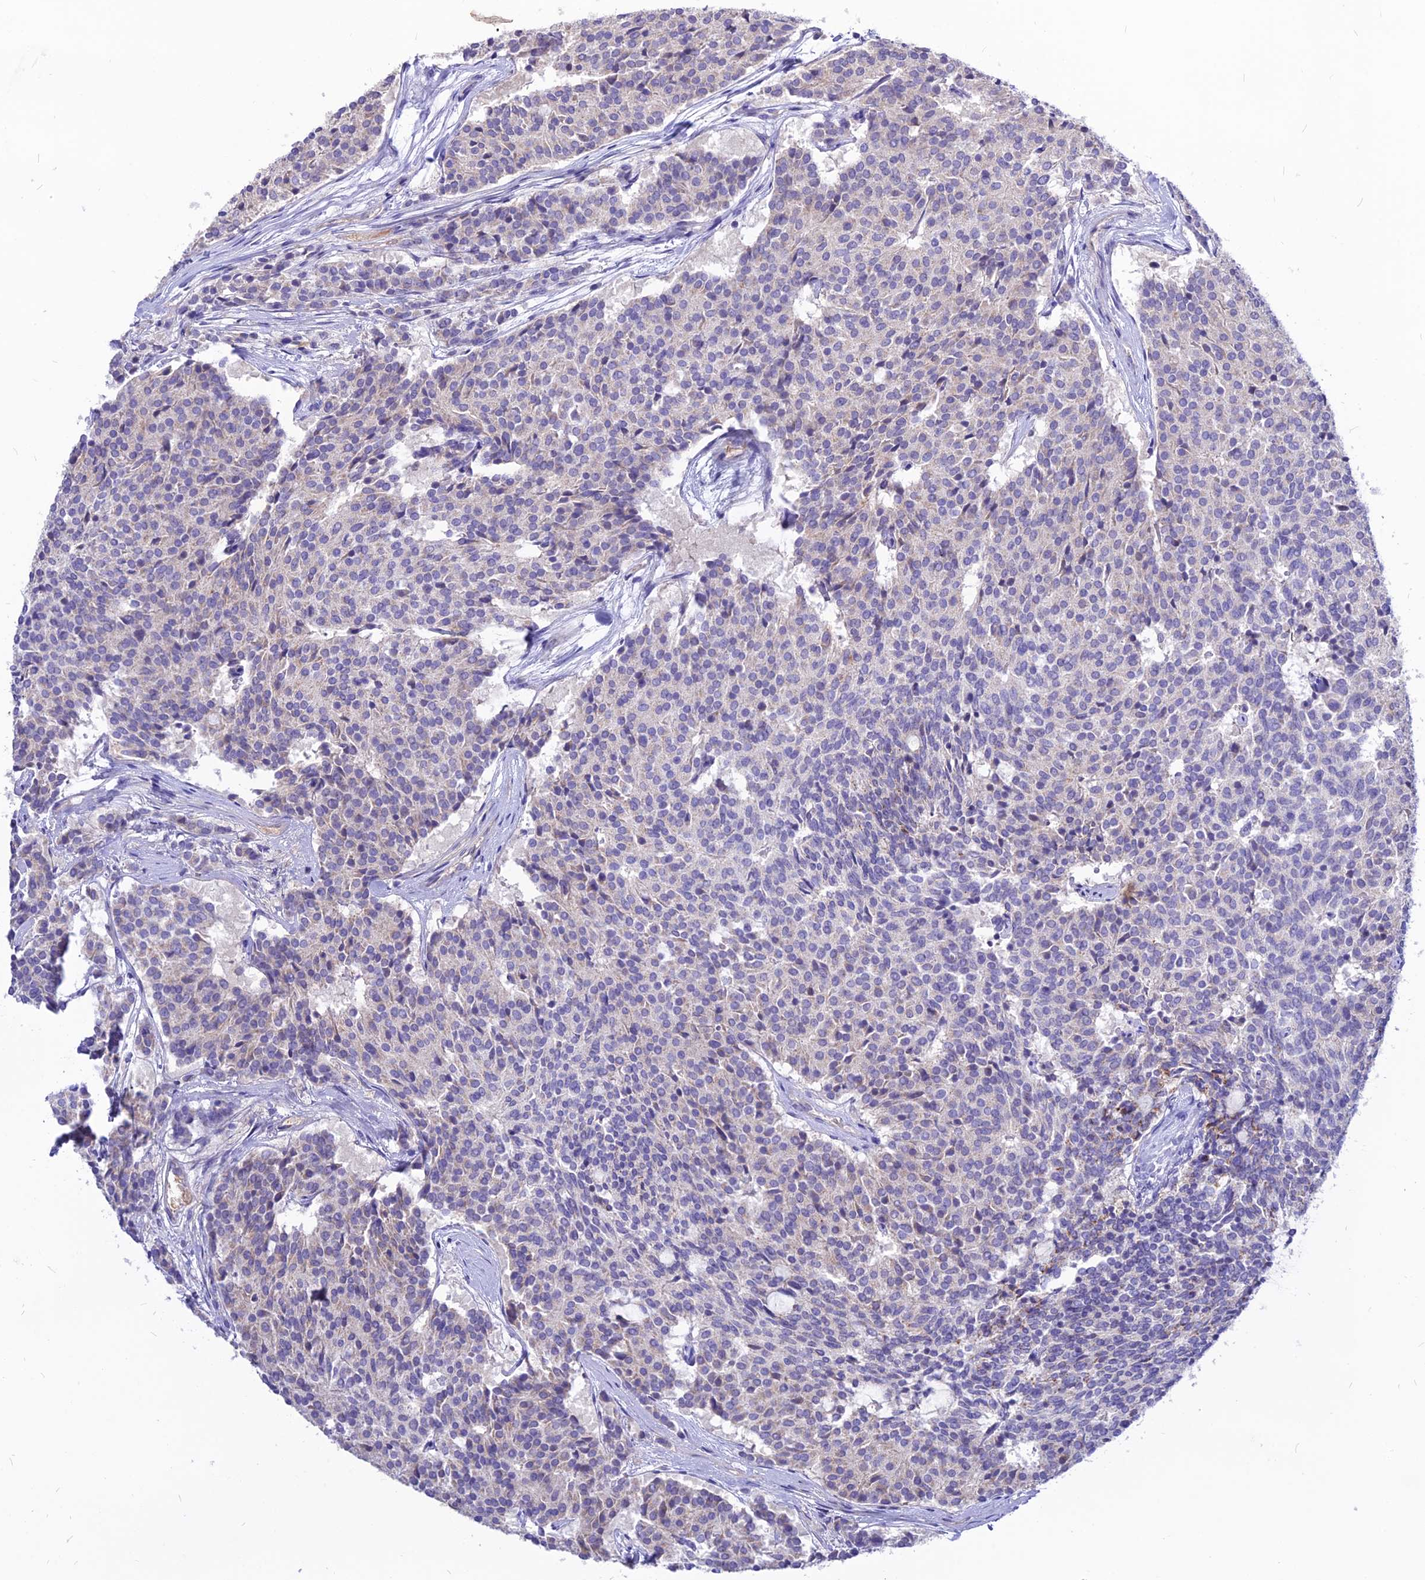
{"staining": {"intensity": "negative", "quantity": "none", "location": "none"}, "tissue": "carcinoid", "cell_type": "Tumor cells", "image_type": "cancer", "snomed": [{"axis": "morphology", "description": "Carcinoid, malignant, NOS"}, {"axis": "topography", "description": "Pancreas"}], "caption": "Human malignant carcinoid stained for a protein using IHC demonstrates no staining in tumor cells.", "gene": "CZIB", "patient": {"sex": "female", "age": 54}}